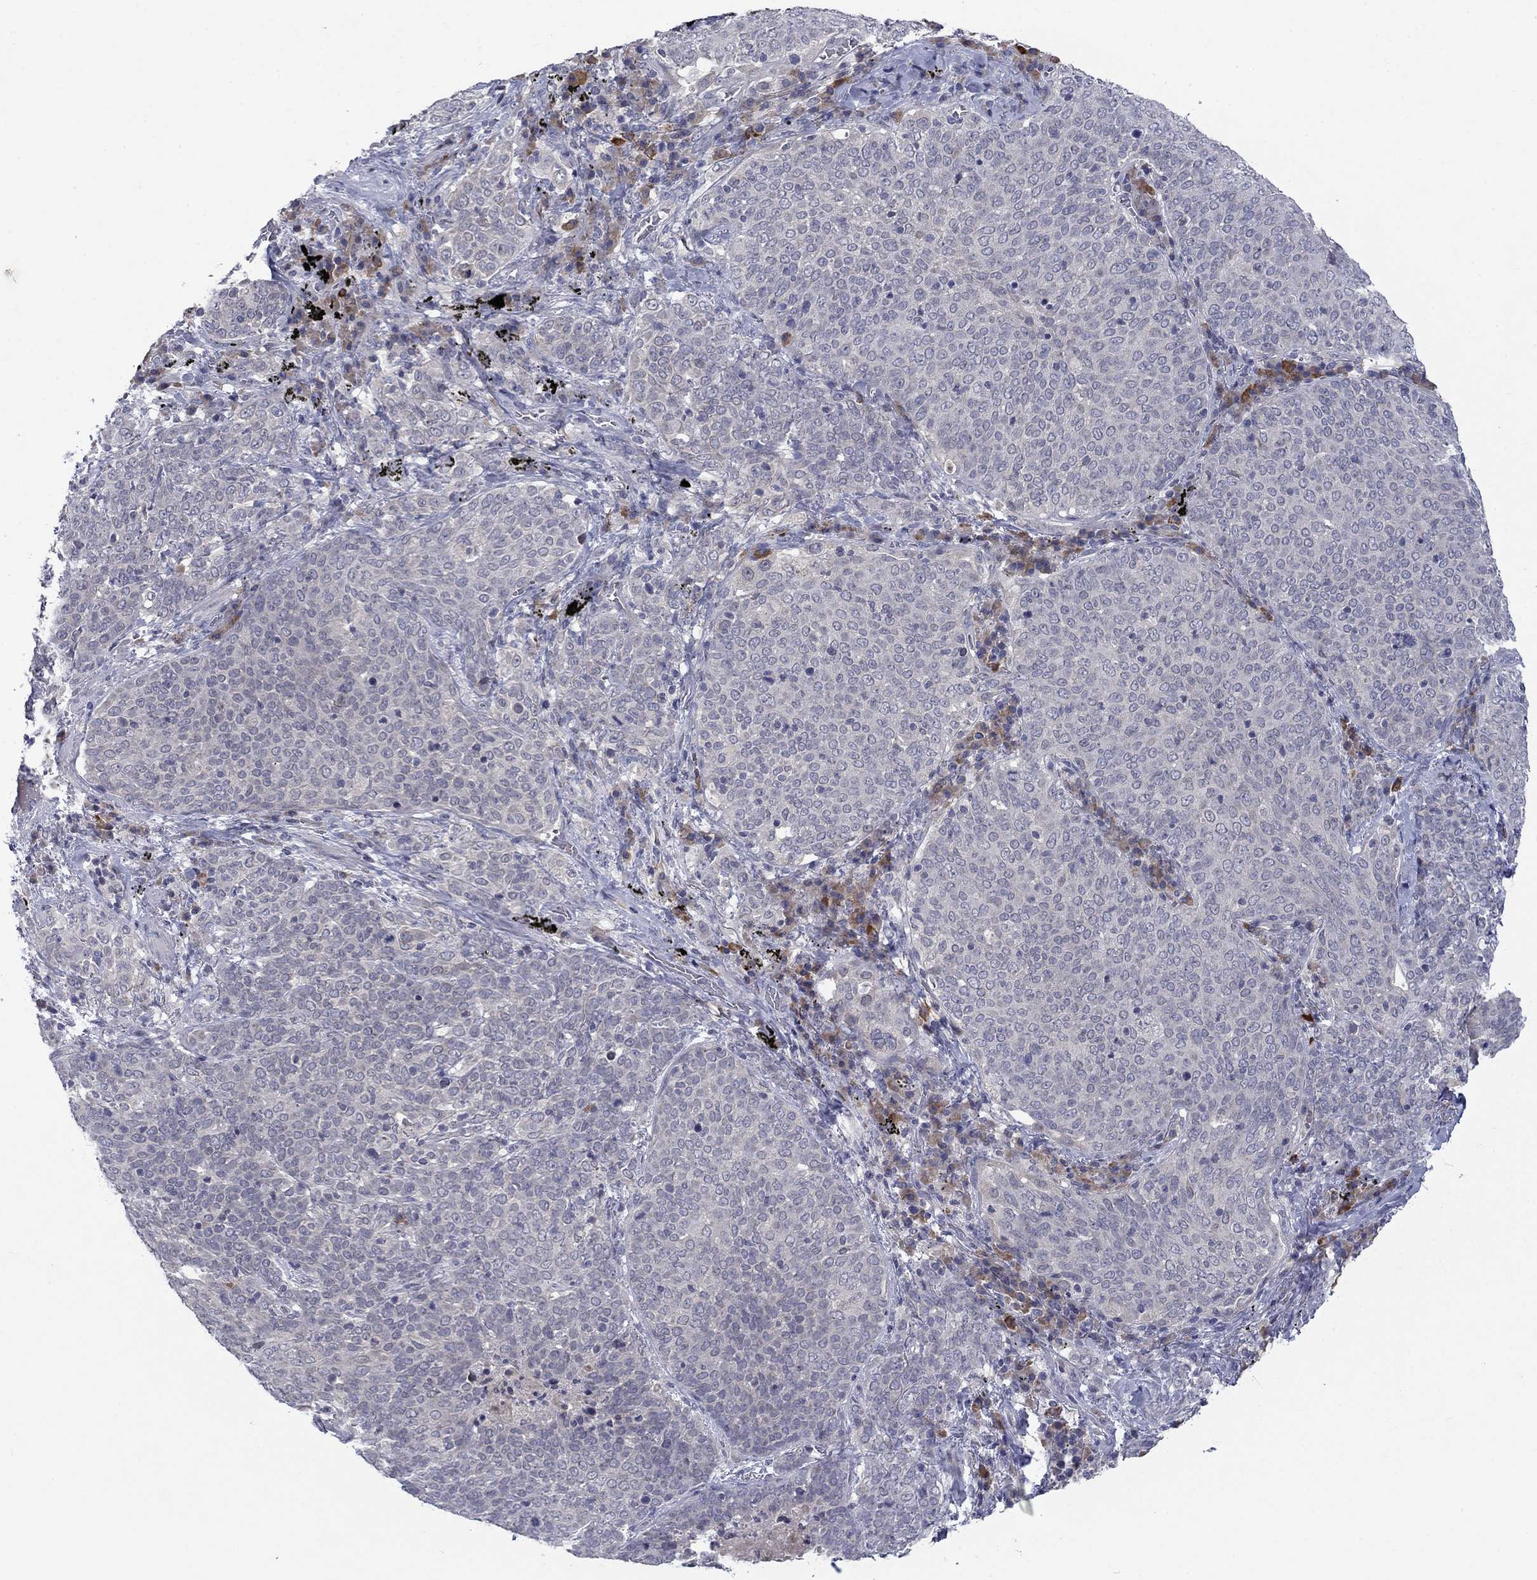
{"staining": {"intensity": "negative", "quantity": "none", "location": "none"}, "tissue": "lung cancer", "cell_type": "Tumor cells", "image_type": "cancer", "snomed": [{"axis": "morphology", "description": "Squamous cell carcinoma, NOS"}, {"axis": "topography", "description": "Lung"}], "caption": "There is no significant positivity in tumor cells of lung cancer (squamous cell carcinoma). (Stains: DAB immunohistochemistry with hematoxylin counter stain, Microscopy: brightfield microscopy at high magnification).", "gene": "CACNA1A", "patient": {"sex": "male", "age": 82}}